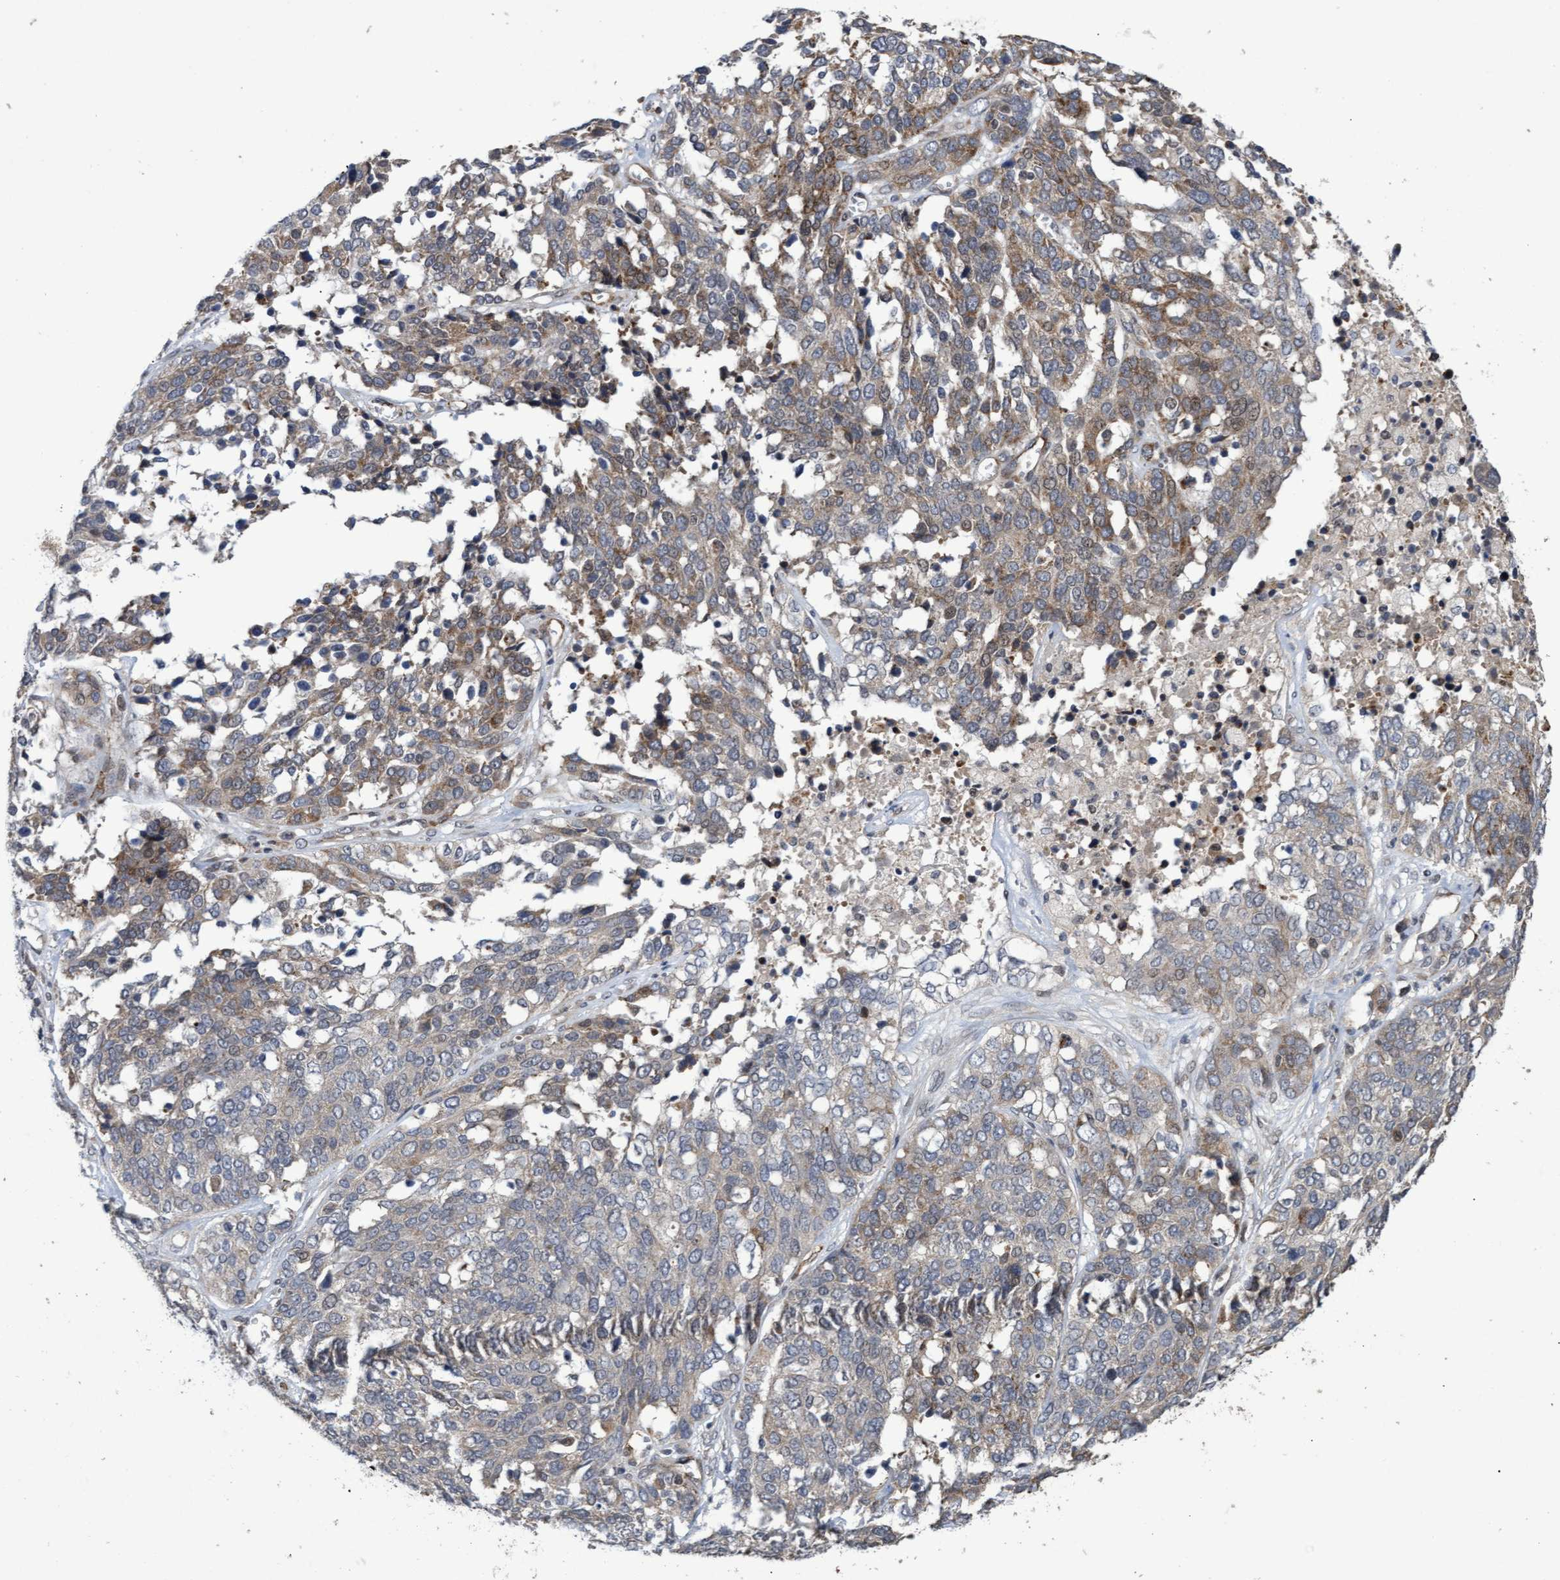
{"staining": {"intensity": "weak", "quantity": ">75%", "location": "cytoplasmic/membranous"}, "tissue": "ovarian cancer", "cell_type": "Tumor cells", "image_type": "cancer", "snomed": [{"axis": "morphology", "description": "Cystadenocarcinoma, serous, NOS"}, {"axis": "topography", "description": "Ovary"}], "caption": "Immunohistochemical staining of human ovarian serous cystadenocarcinoma reveals weak cytoplasmic/membranous protein positivity in about >75% of tumor cells. The protein of interest is shown in brown color, while the nuclei are stained blue.", "gene": "ZNF750", "patient": {"sex": "female", "age": 44}}